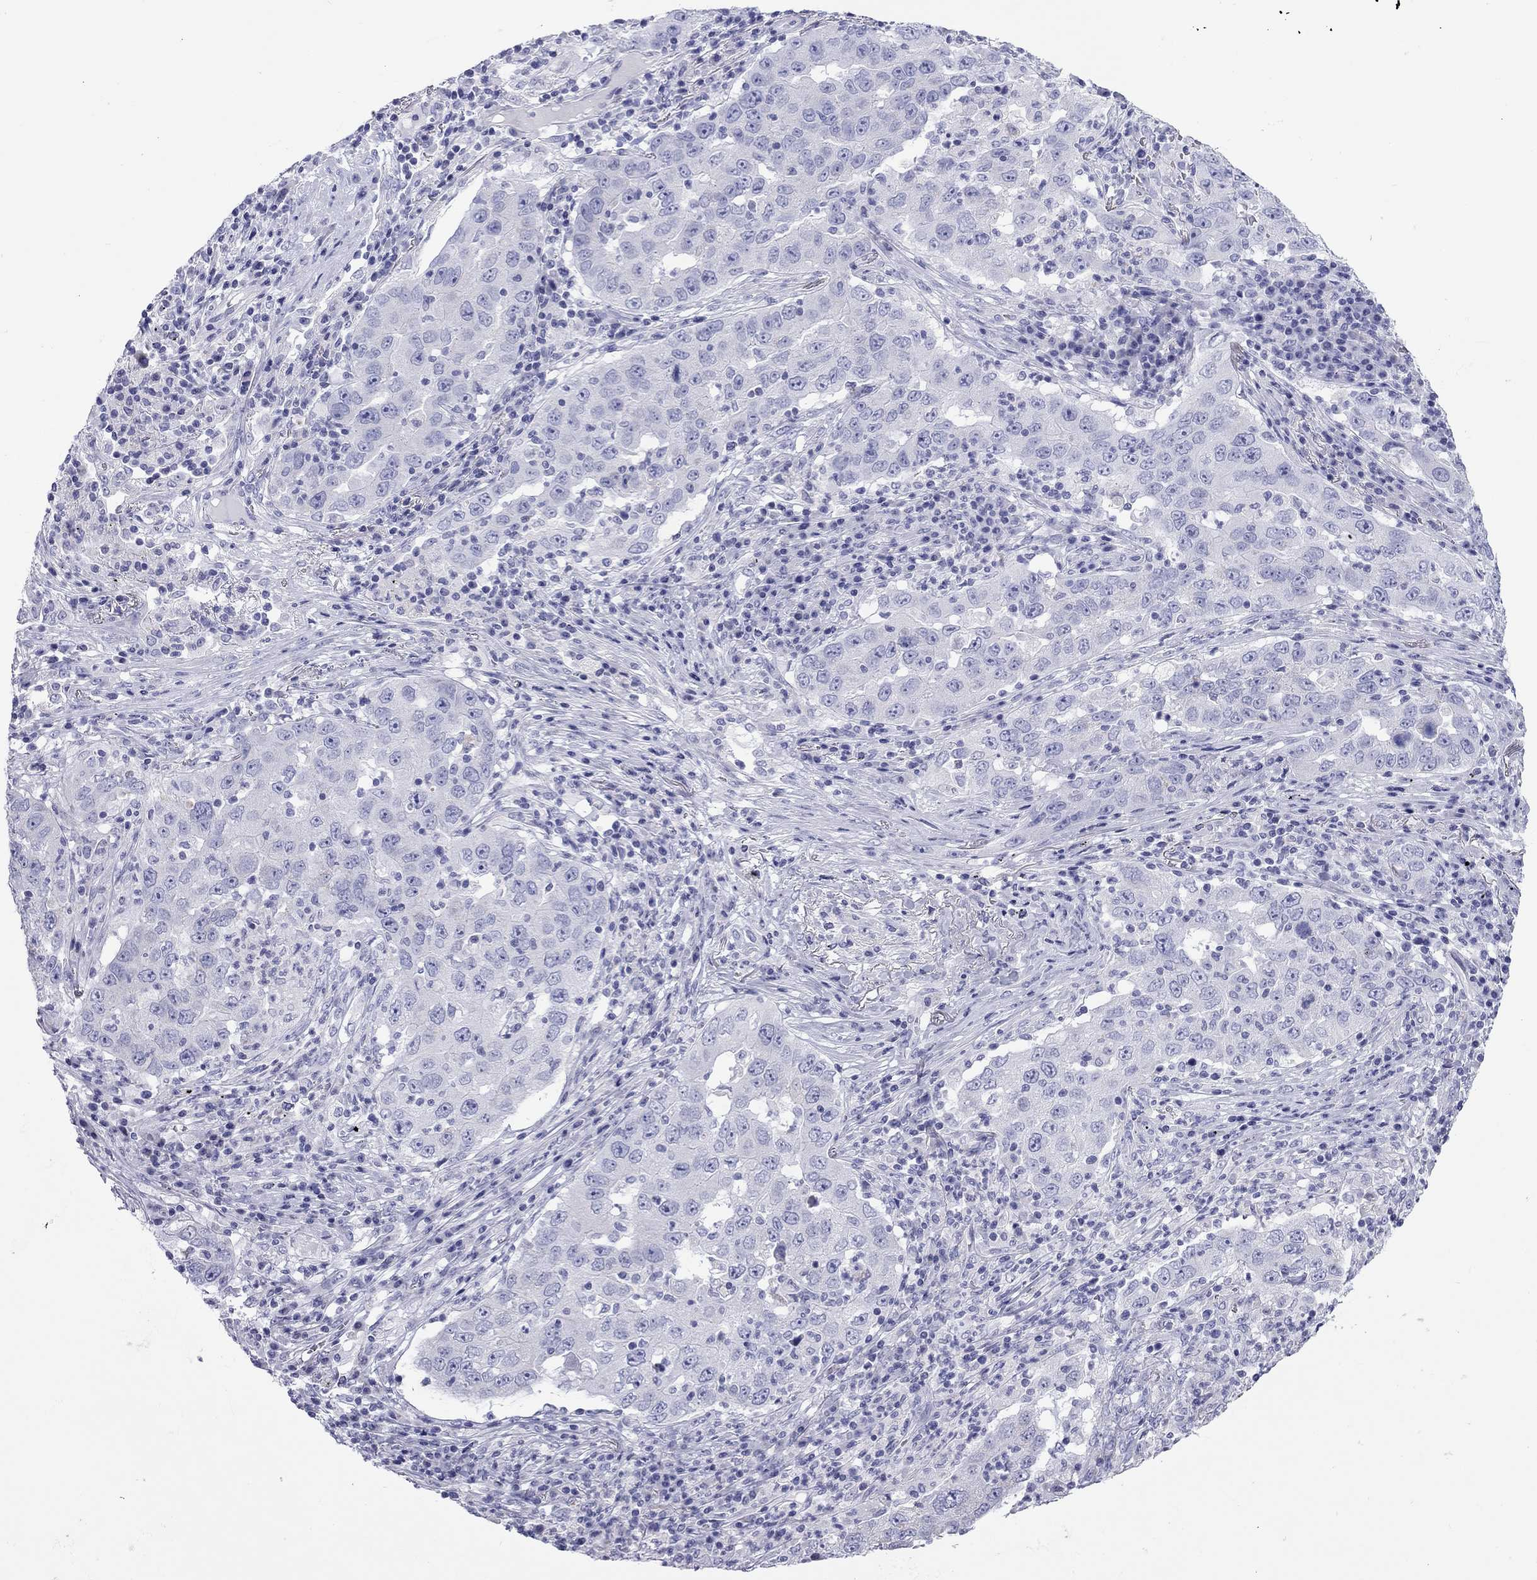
{"staining": {"intensity": "negative", "quantity": "none", "location": "none"}, "tissue": "lung cancer", "cell_type": "Tumor cells", "image_type": "cancer", "snomed": [{"axis": "morphology", "description": "Adenocarcinoma, NOS"}, {"axis": "topography", "description": "Lung"}], "caption": "This is an IHC image of lung cancer. There is no positivity in tumor cells.", "gene": "DPY19L2", "patient": {"sex": "male", "age": 73}}